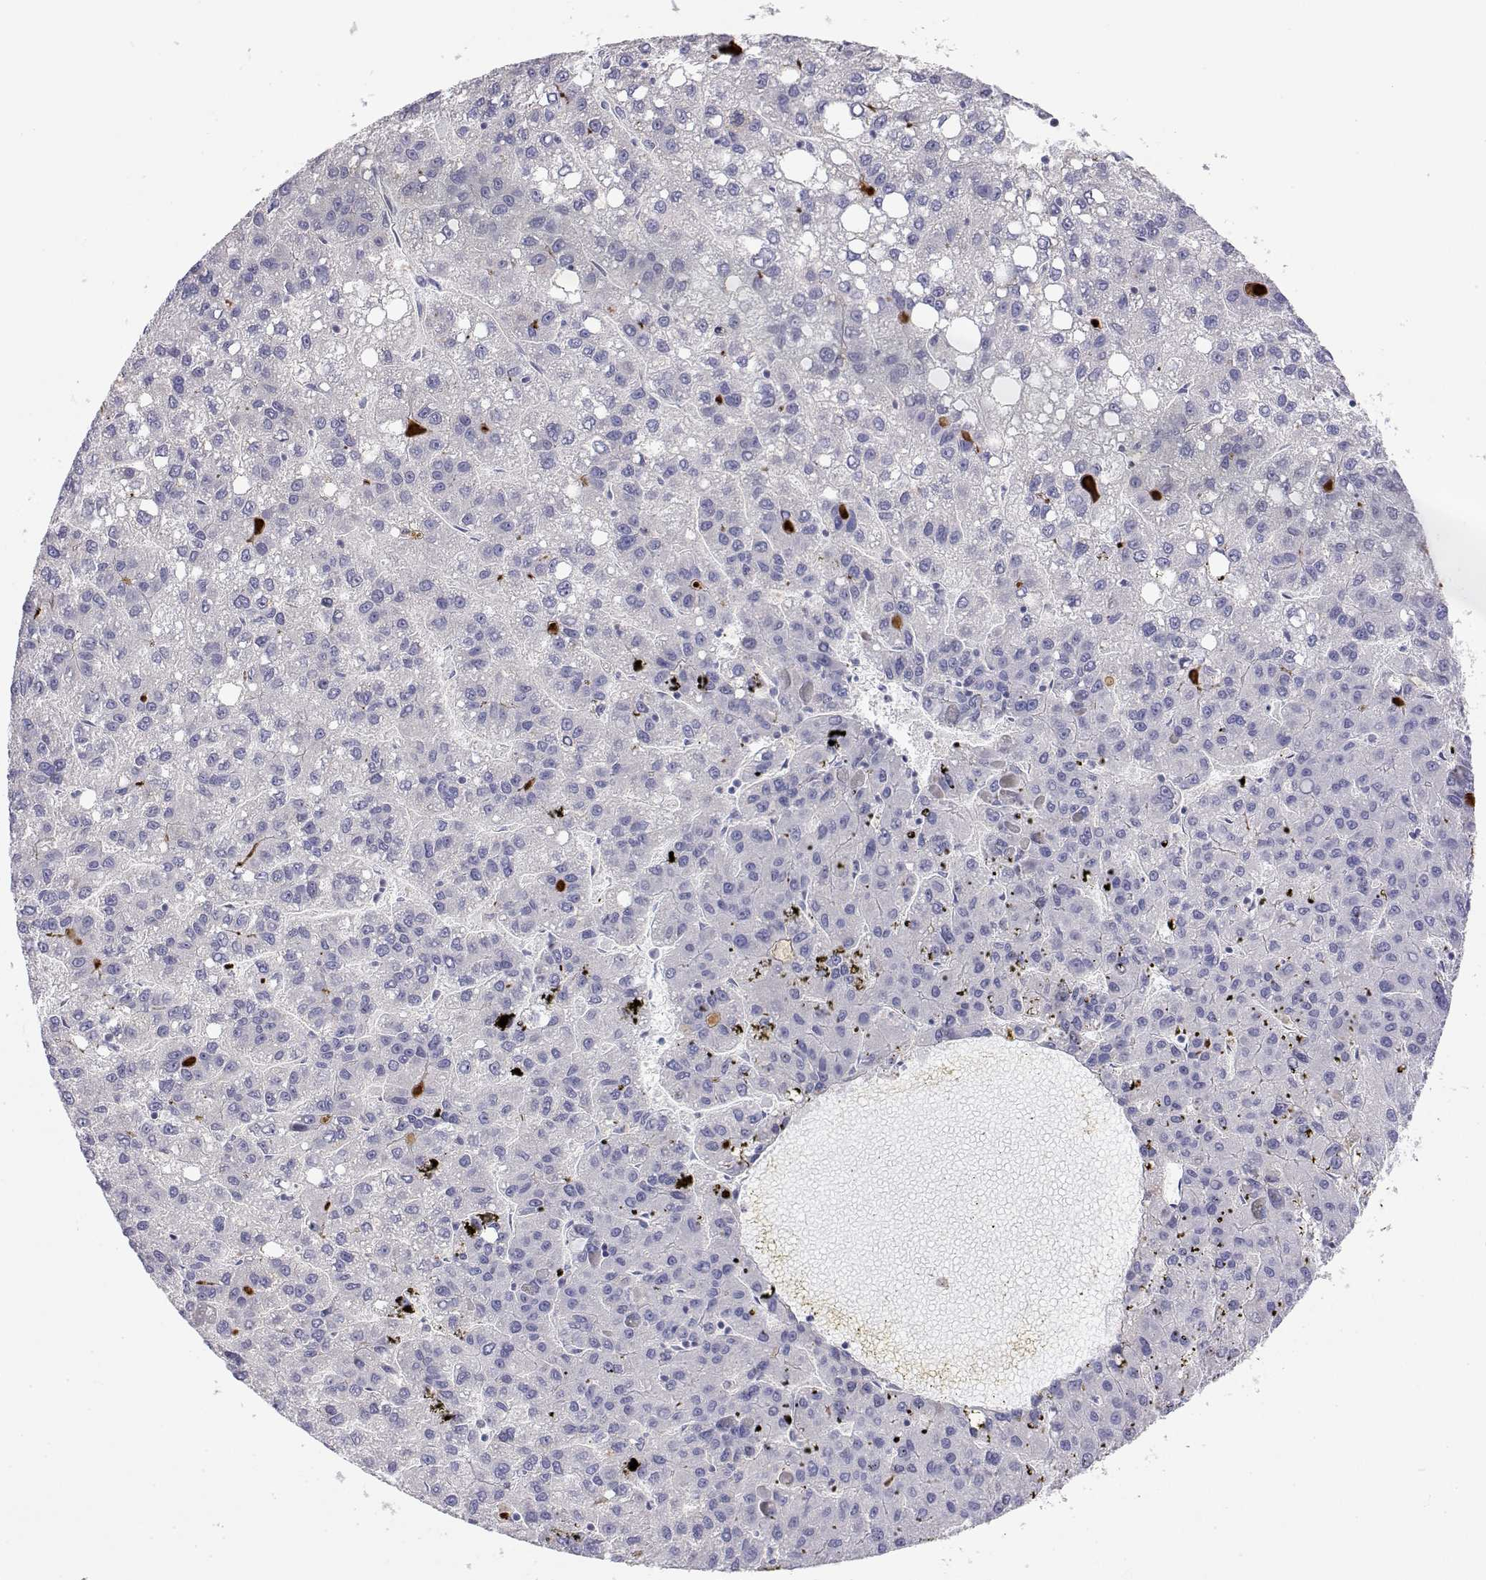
{"staining": {"intensity": "negative", "quantity": "none", "location": "none"}, "tissue": "liver cancer", "cell_type": "Tumor cells", "image_type": "cancer", "snomed": [{"axis": "morphology", "description": "Carcinoma, Hepatocellular, NOS"}, {"axis": "topography", "description": "Liver"}], "caption": "DAB (3,3'-diaminobenzidine) immunohistochemical staining of hepatocellular carcinoma (liver) shows no significant expression in tumor cells. Nuclei are stained in blue.", "gene": "GGACT", "patient": {"sex": "female", "age": 82}}